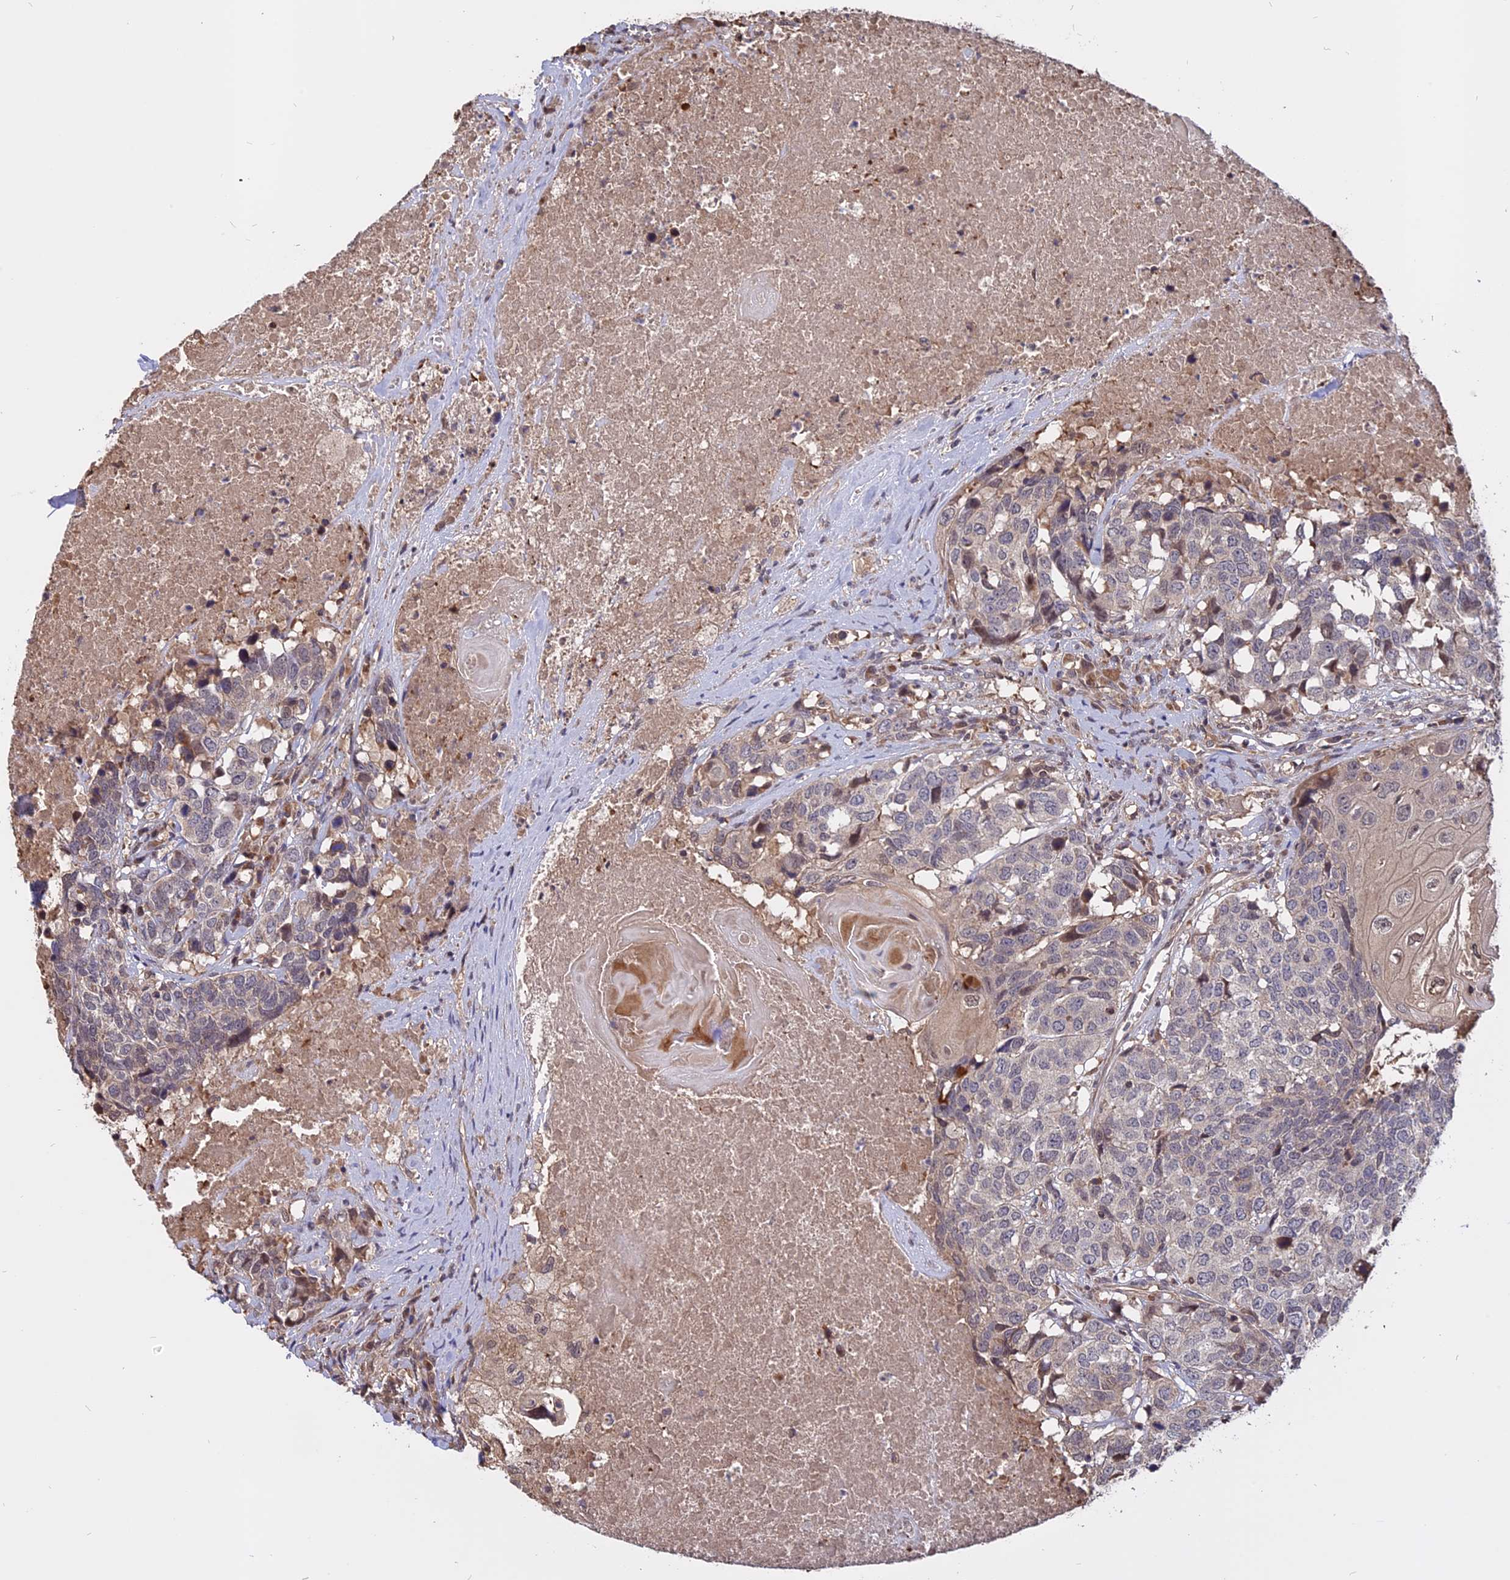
{"staining": {"intensity": "weak", "quantity": "<25%", "location": "cytoplasmic/membranous"}, "tissue": "head and neck cancer", "cell_type": "Tumor cells", "image_type": "cancer", "snomed": [{"axis": "morphology", "description": "Squamous cell carcinoma, NOS"}, {"axis": "topography", "description": "Head-Neck"}], "caption": "Immunohistochemistry micrograph of head and neck squamous cell carcinoma stained for a protein (brown), which displays no expression in tumor cells. (Brightfield microscopy of DAB (3,3'-diaminobenzidine) immunohistochemistry at high magnification).", "gene": "CARMIL2", "patient": {"sex": "male", "age": 66}}